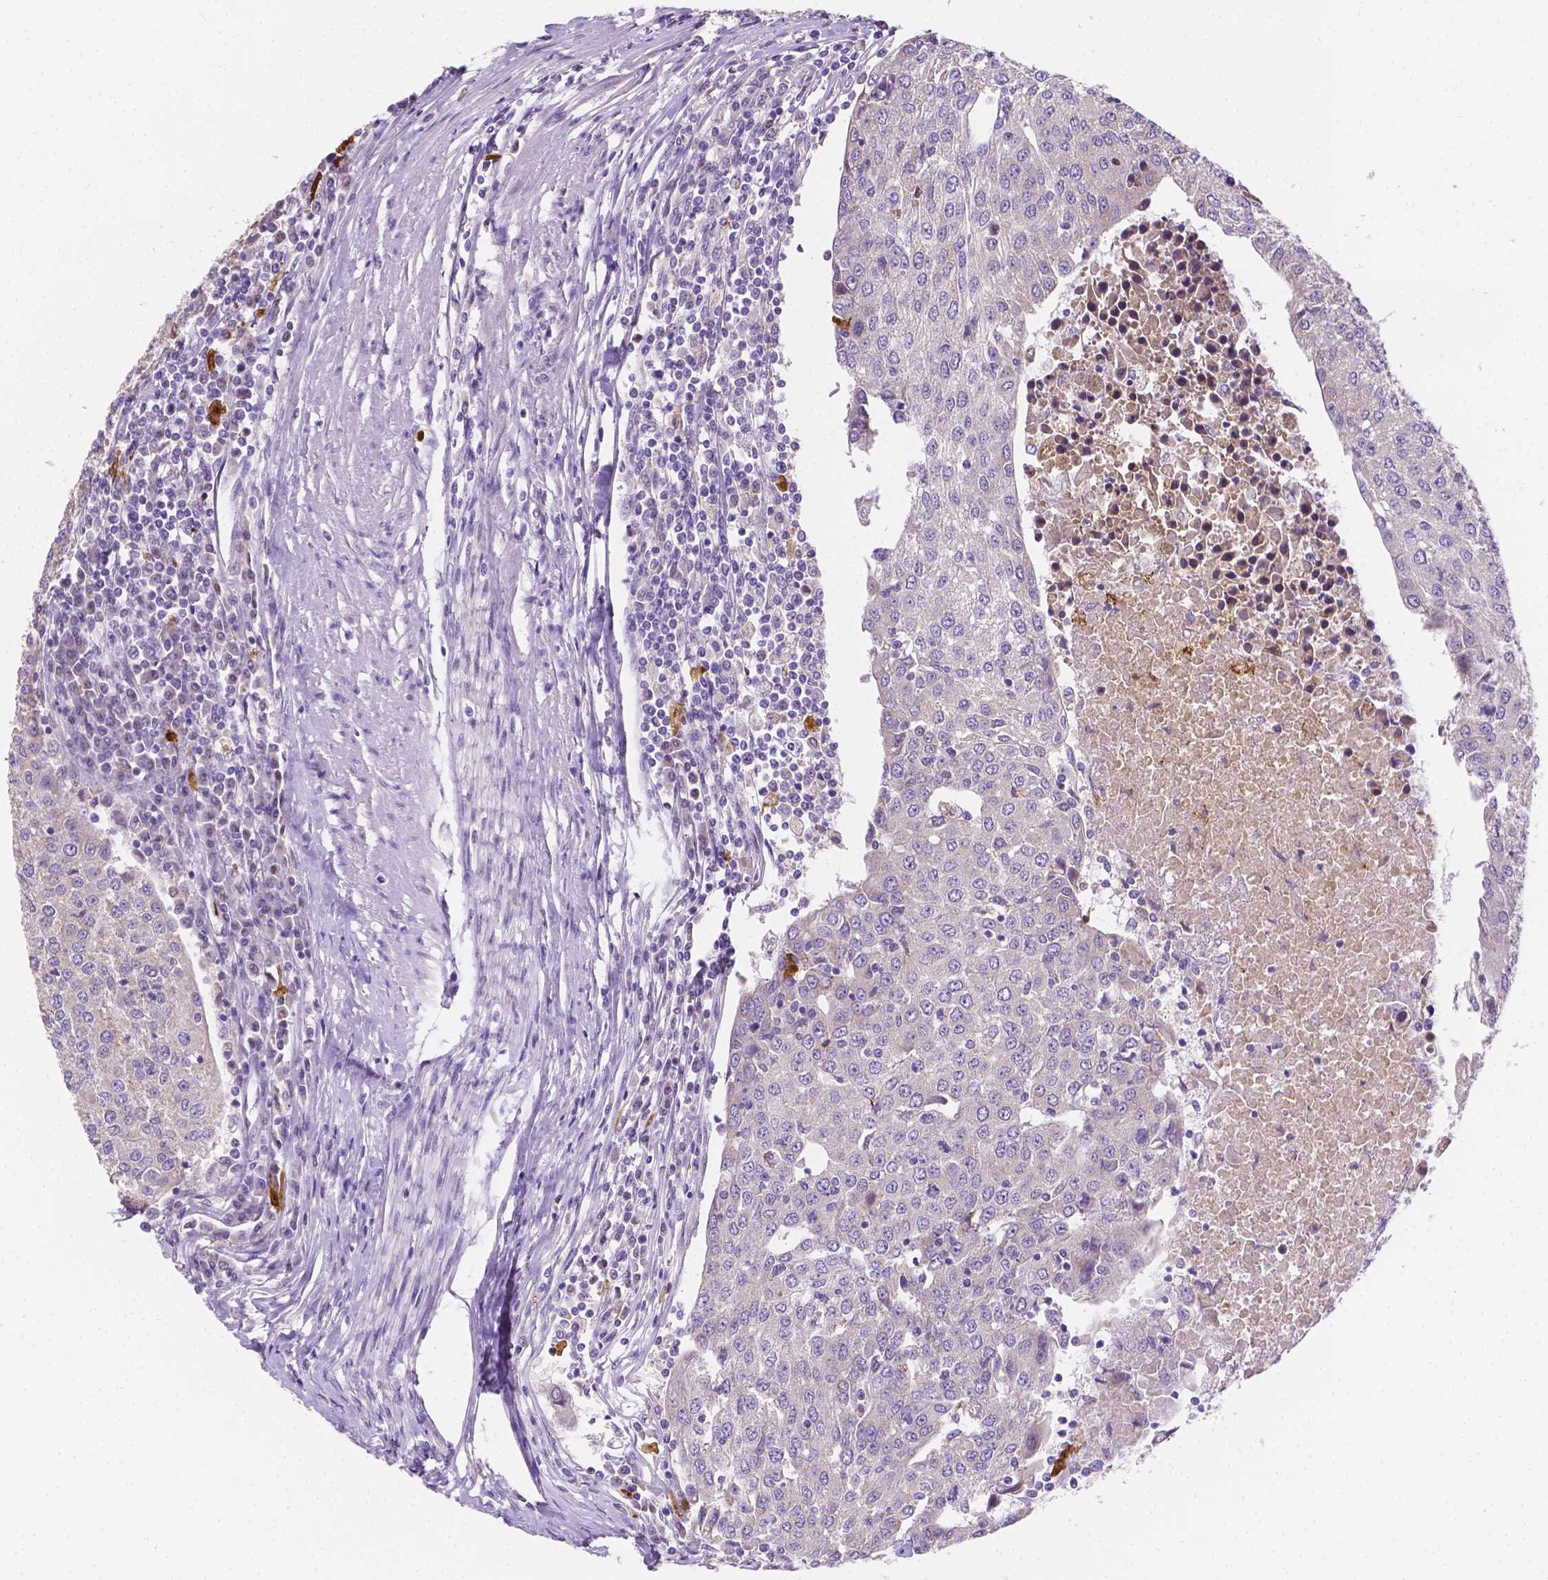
{"staining": {"intensity": "negative", "quantity": "none", "location": "none"}, "tissue": "urothelial cancer", "cell_type": "Tumor cells", "image_type": "cancer", "snomed": [{"axis": "morphology", "description": "Urothelial carcinoma, High grade"}, {"axis": "topography", "description": "Urinary bladder"}], "caption": "A high-resolution histopathology image shows immunohistochemistry (IHC) staining of high-grade urothelial carcinoma, which demonstrates no significant expression in tumor cells.", "gene": "ZNRD2", "patient": {"sex": "female", "age": 85}}